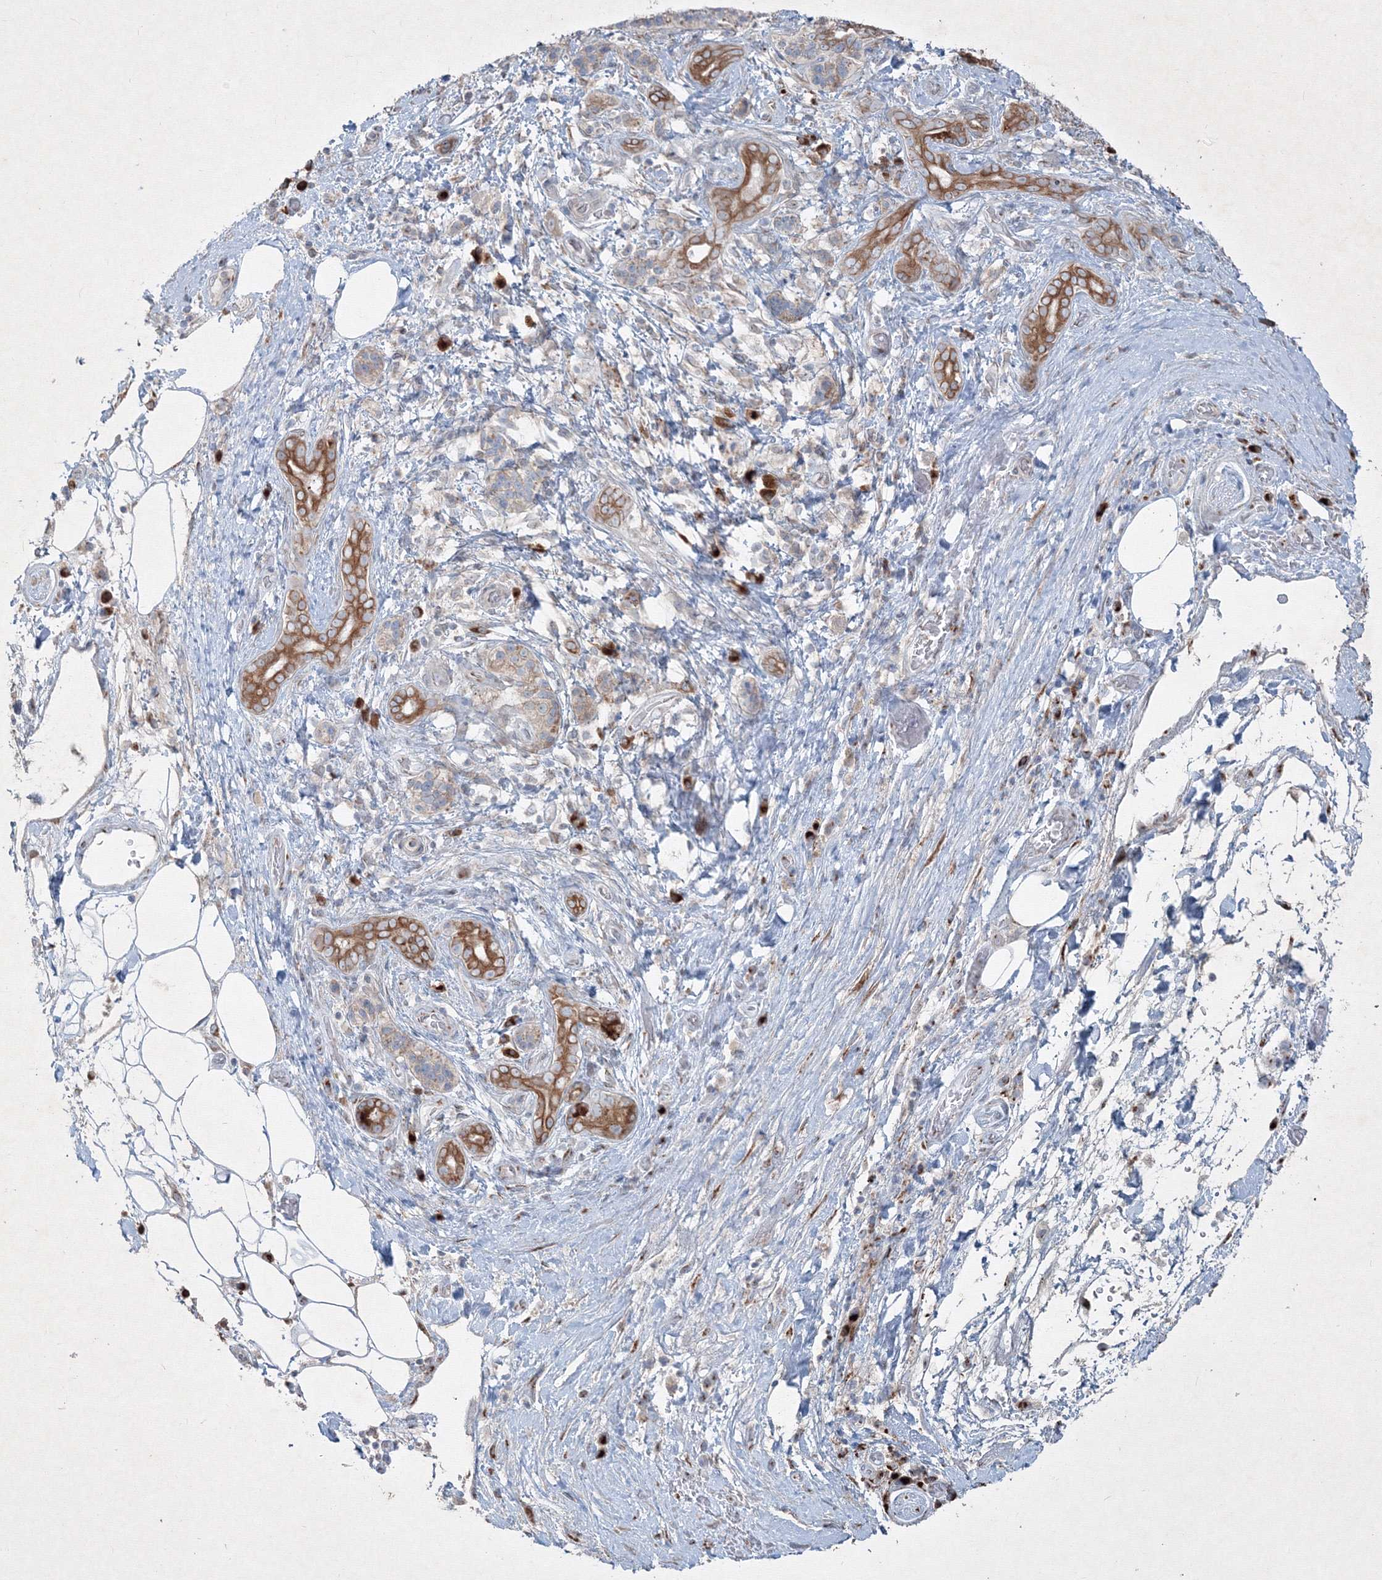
{"staining": {"intensity": "moderate", "quantity": ">75%", "location": "cytoplasmic/membranous"}, "tissue": "pancreatic cancer", "cell_type": "Tumor cells", "image_type": "cancer", "snomed": [{"axis": "morphology", "description": "Adenocarcinoma, NOS"}, {"axis": "topography", "description": "Pancreas"}], "caption": "Immunohistochemical staining of human pancreatic cancer (adenocarcinoma) displays medium levels of moderate cytoplasmic/membranous protein staining in approximately >75% of tumor cells. The staining was performed using DAB to visualize the protein expression in brown, while the nuclei were stained in blue with hematoxylin (Magnification: 20x).", "gene": "IFNAR1", "patient": {"sex": "male", "age": 78}}